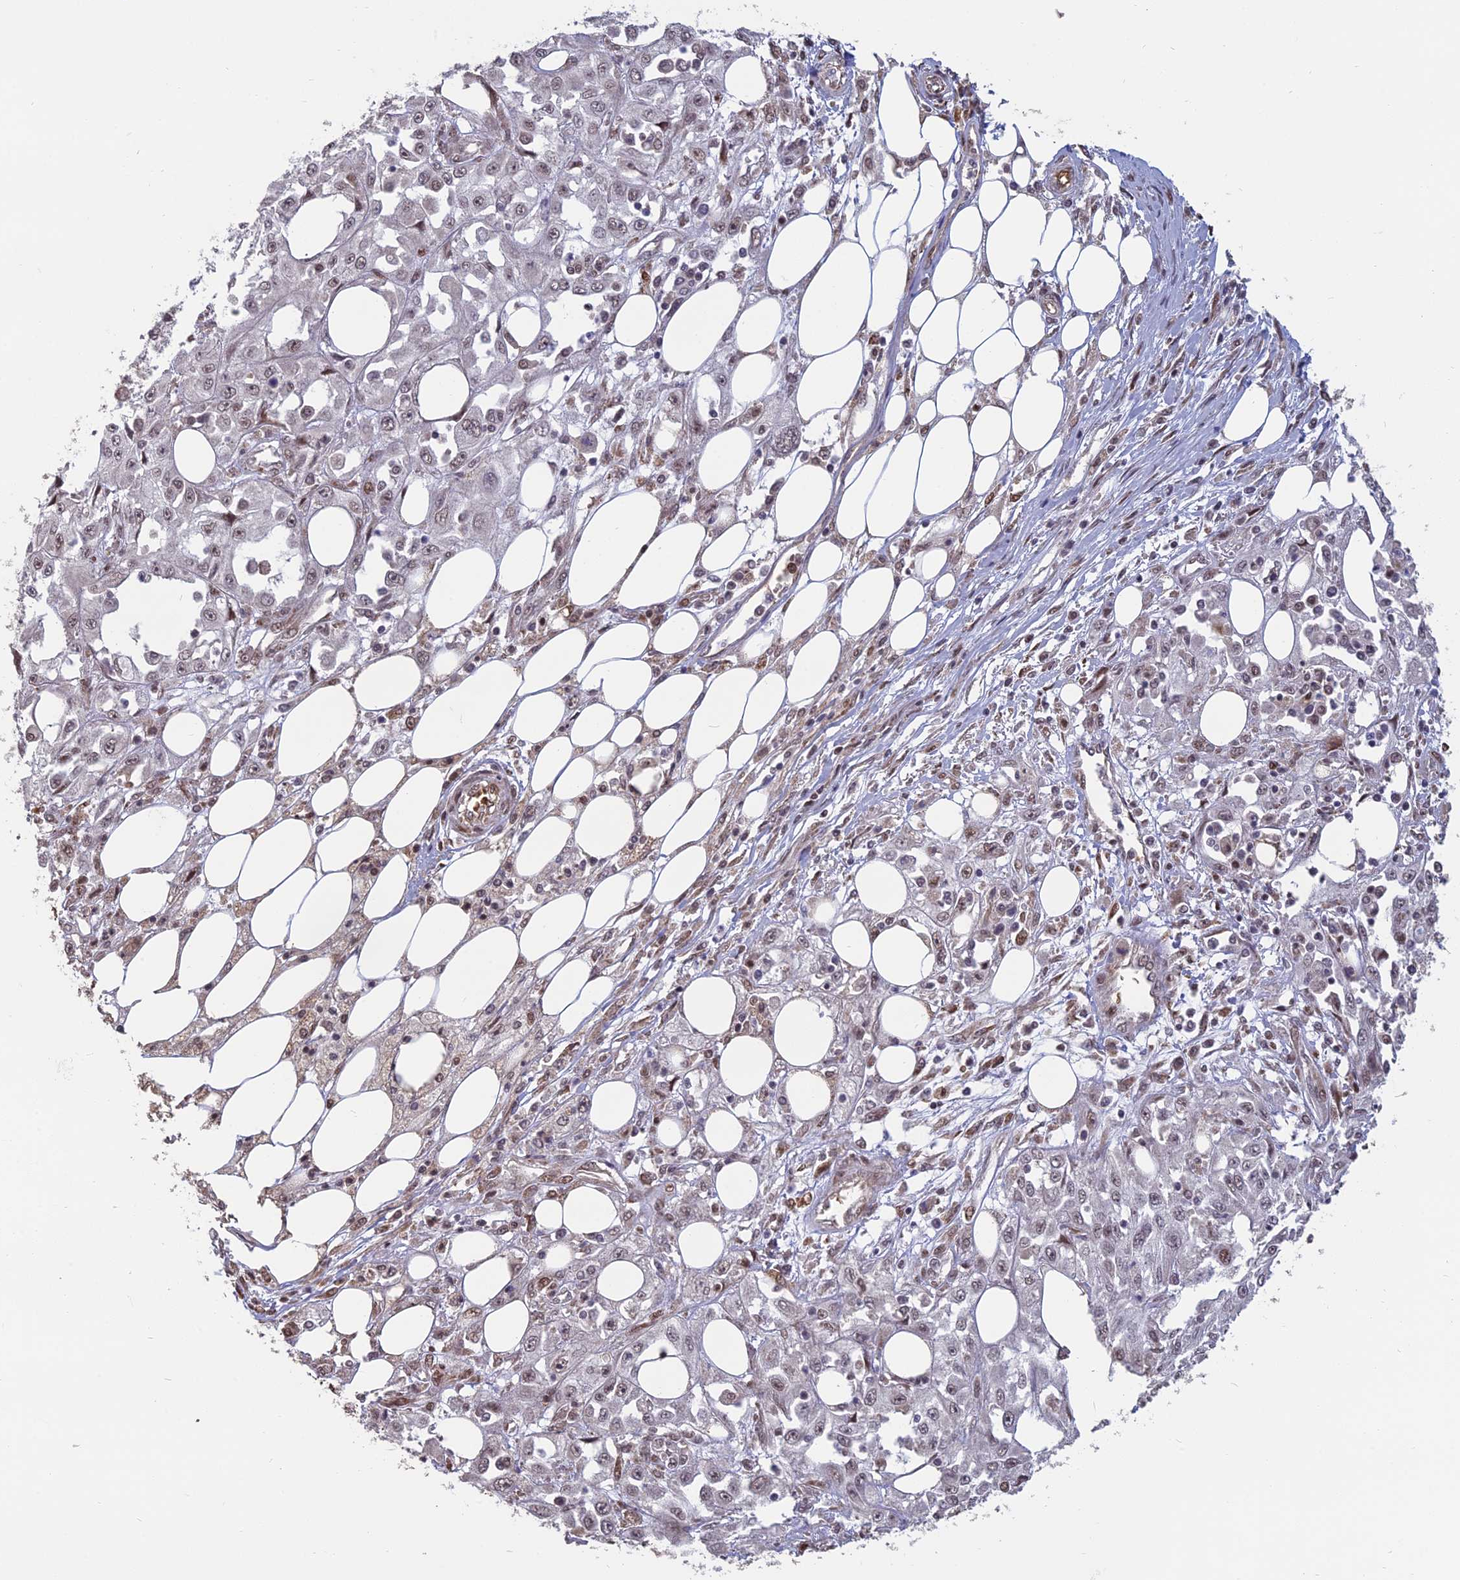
{"staining": {"intensity": "weak", "quantity": ">75%", "location": "nuclear"}, "tissue": "skin cancer", "cell_type": "Tumor cells", "image_type": "cancer", "snomed": [{"axis": "morphology", "description": "Squamous cell carcinoma, NOS"}, {"axis": "morphology", "description": "Squamous cell carcinoma, metastatic, NOS"}, {"axis": "topography", "description": "Skin"}, {"axis": "topography", "description": "Lymph node"}], "caption": "Skin cancer (metastatic squamous cell carcinoma) stained for a protein shows weak nuclear positivity in tumor cells.", "gene": "MFAP1", "patient": {"sex": "male", "age": 75}}